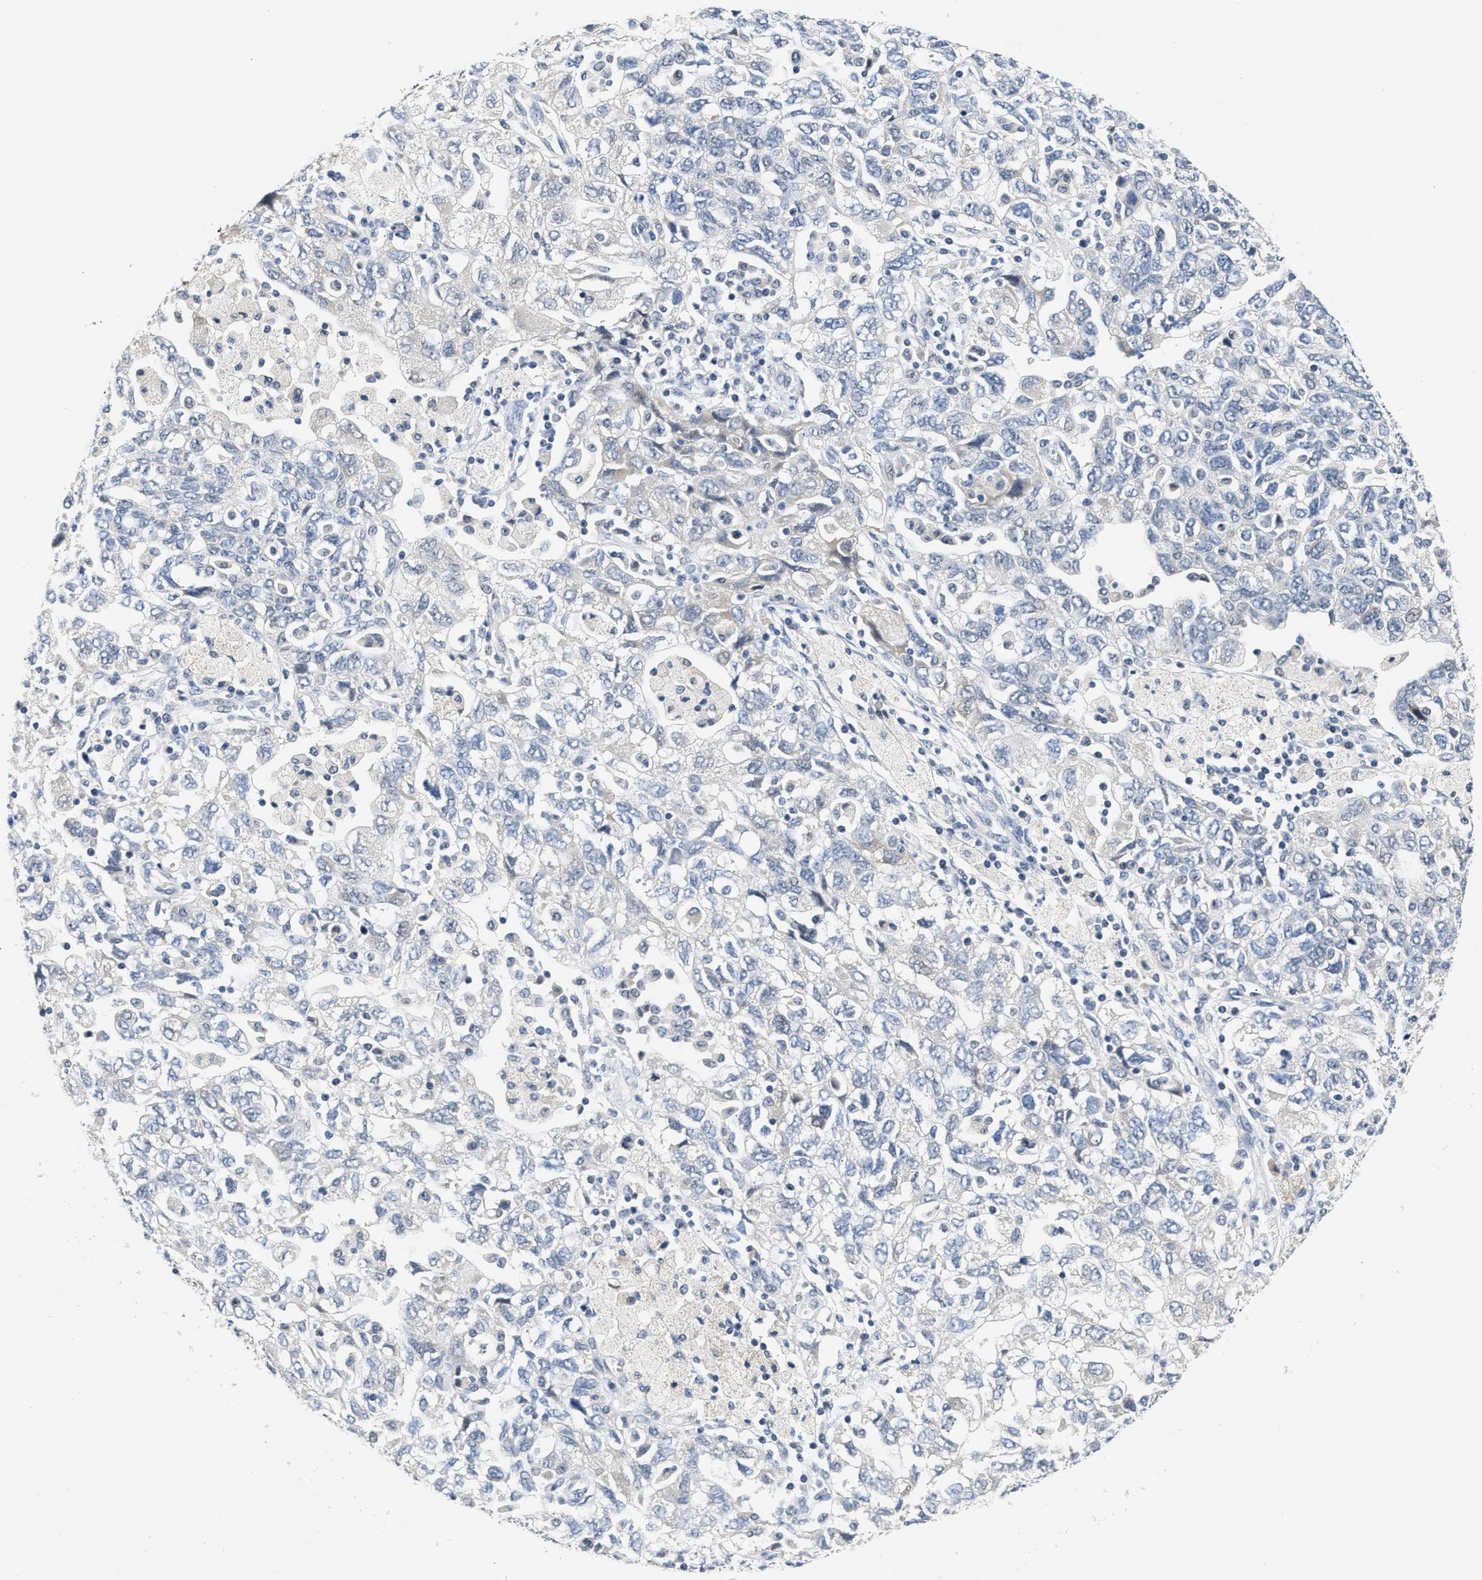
{"staining": {"intensity": "negative", "quantity": "none", "location": "none"}, "tissue": "ovarian cancer", "cell_type": "Tumor cells", "image_type": "cancer", "snomed": [{"axis": "morphology", "description": "Carcinoma, NOS"}, {"axis": "morphology", "description": "Cystadenocarcinoma, serous, NOS"}, {"axis": "topography", "description": "Ovary"}], "caption": "IHC histopathology image of neoplastic tissue: ovarian cancer stained with DAB exhibits no significant protein staining in tumor cells.", "gene": "CLGN", "patient": {"sex": "female", "age": 69}}